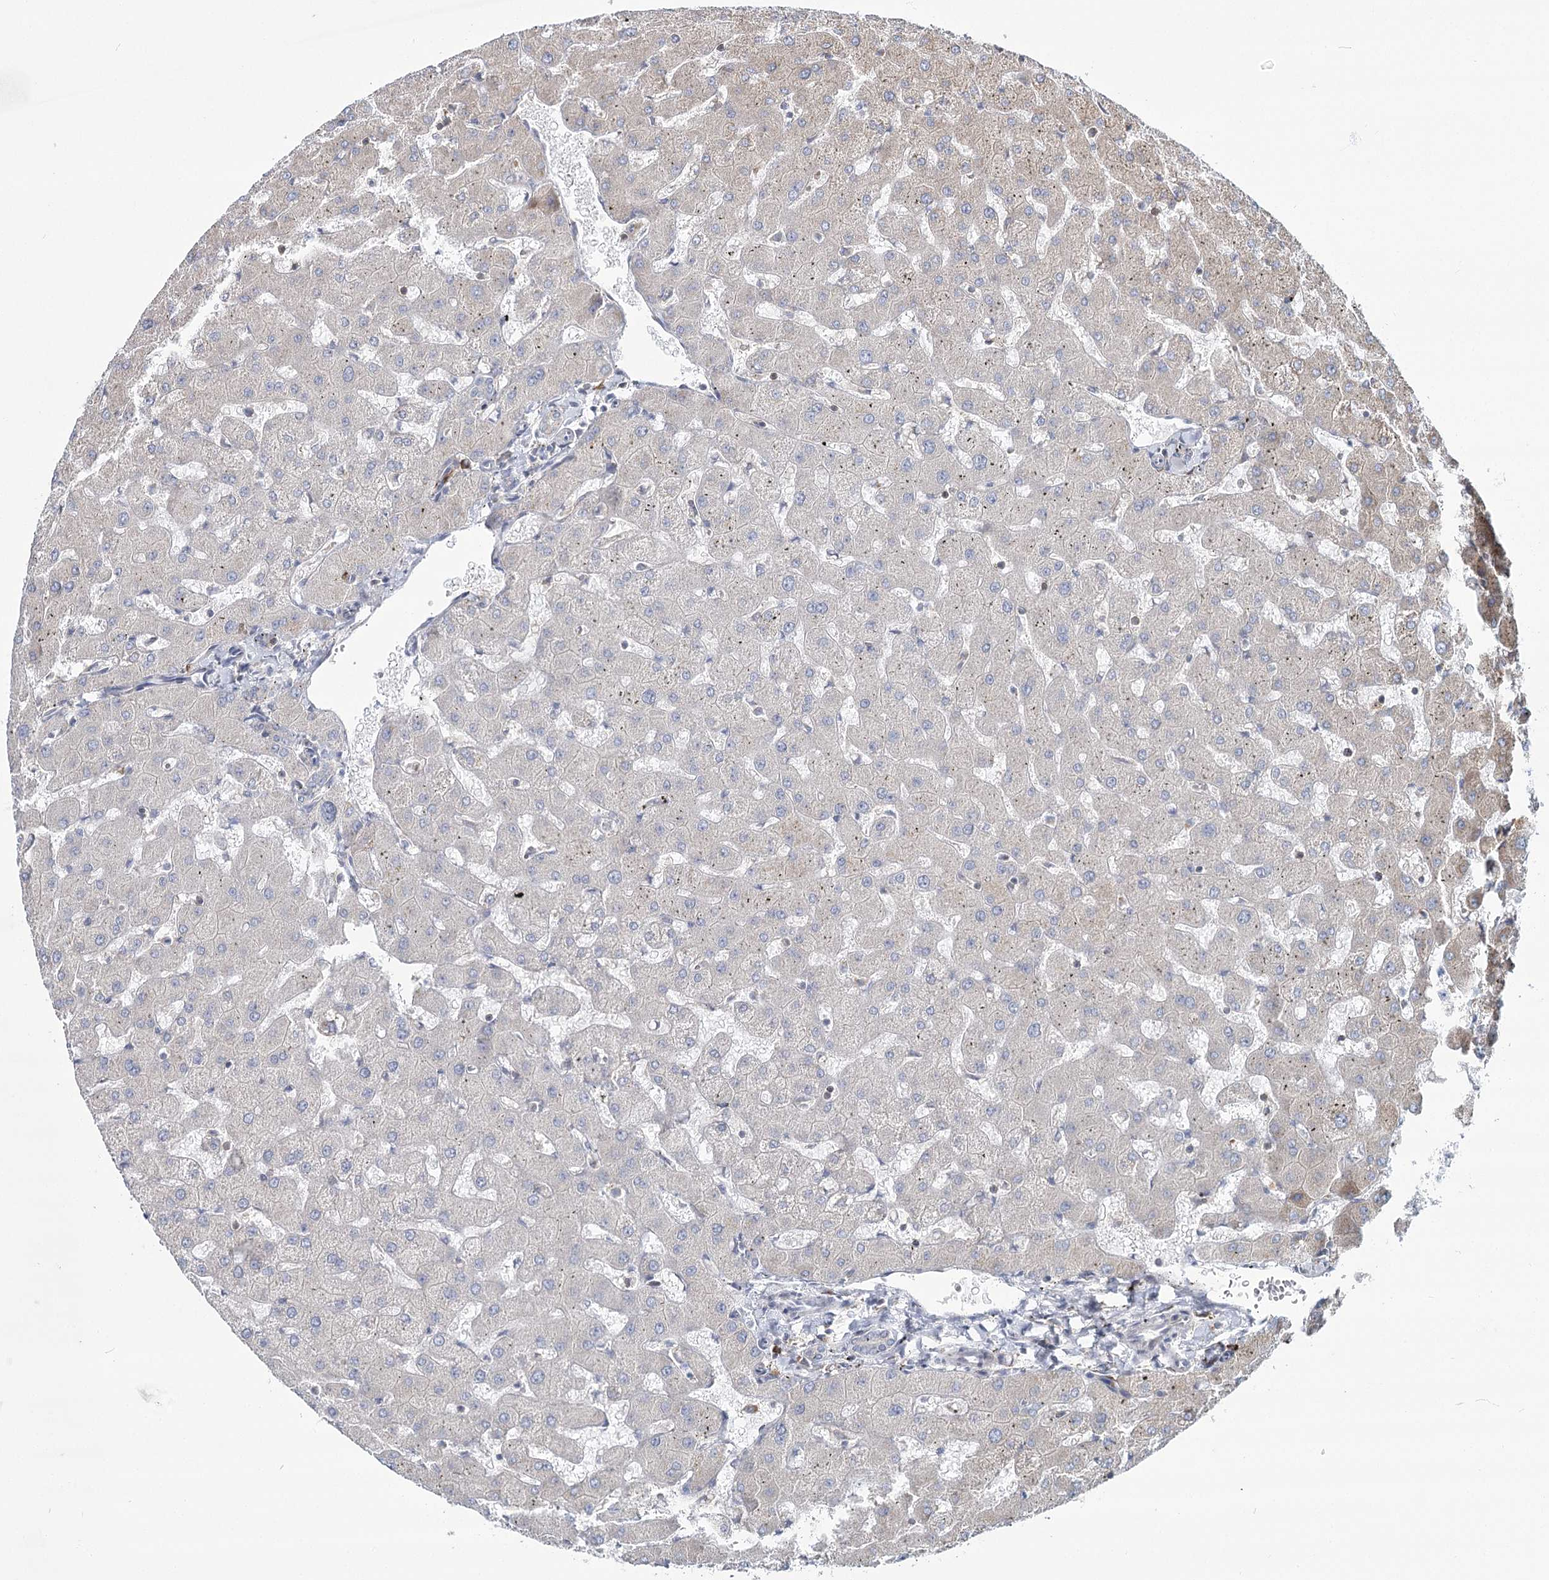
{"staining": {"intensity": "negative", "quantity": "none", "location": "none"}, "tissue": "liver", "cell_type": "Cholangiocytes", "image_type": "normal", "snomed": [{"axis": "morphology", "description": "Normal tissue, NOS"}, {"axis": "topography", "description": "Liver"}], "caption": "A high-resolution micrograph shows immunohistochemistry staining of unremarkable liver, which reveals no significant positivity in cholangiocytes.", "gene": "POGLUT1", "patient": {"sex": "female", "age": 63}}